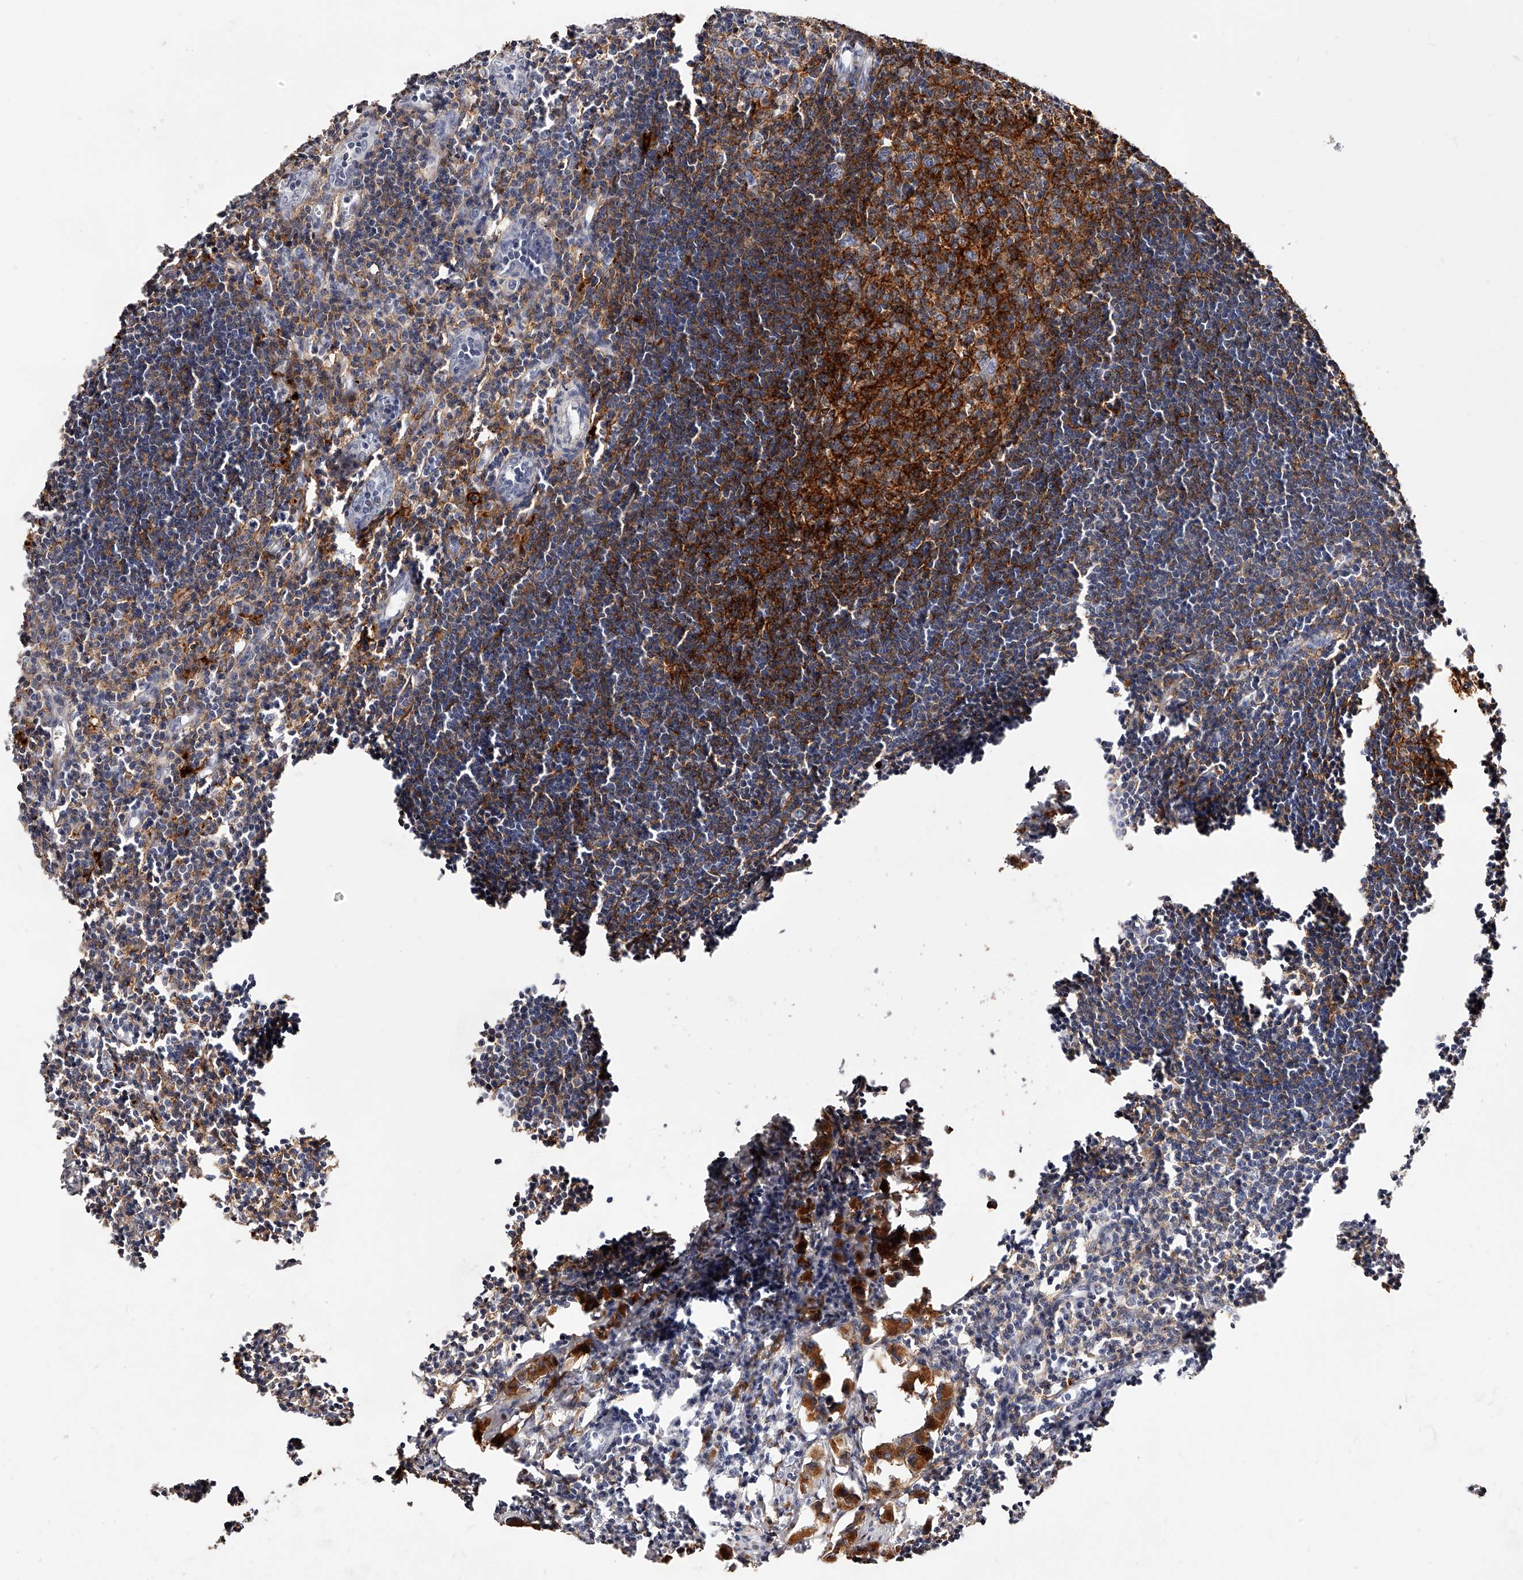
{"staining": {"intensity": "strong", "quantity": "<25%", "location": "cytoplasmic/membranous"}, "tissue": "lymph node", "cell_type": "Germinal center cells", "image_type": "normal", "snomed": [{"axis": "morphology", "description": "Normal tissue, NOS"}, {"axis": "morphology", "description": "Malignant melanoma, Metastatic site"}, {"axis": "topography", "description": "Lymph node"}], "caption": "The micrograph exhibits immunohistochemical staining of benign lymph node. There is strong cytoplasmic/membranous positivity is identified in approximately <25% of germinal center cells. The protein of interest is shown in brown color, while the nuclei are stained blue.", "gene": "CD82", "patient": {"sex": "male", "age": 41}}